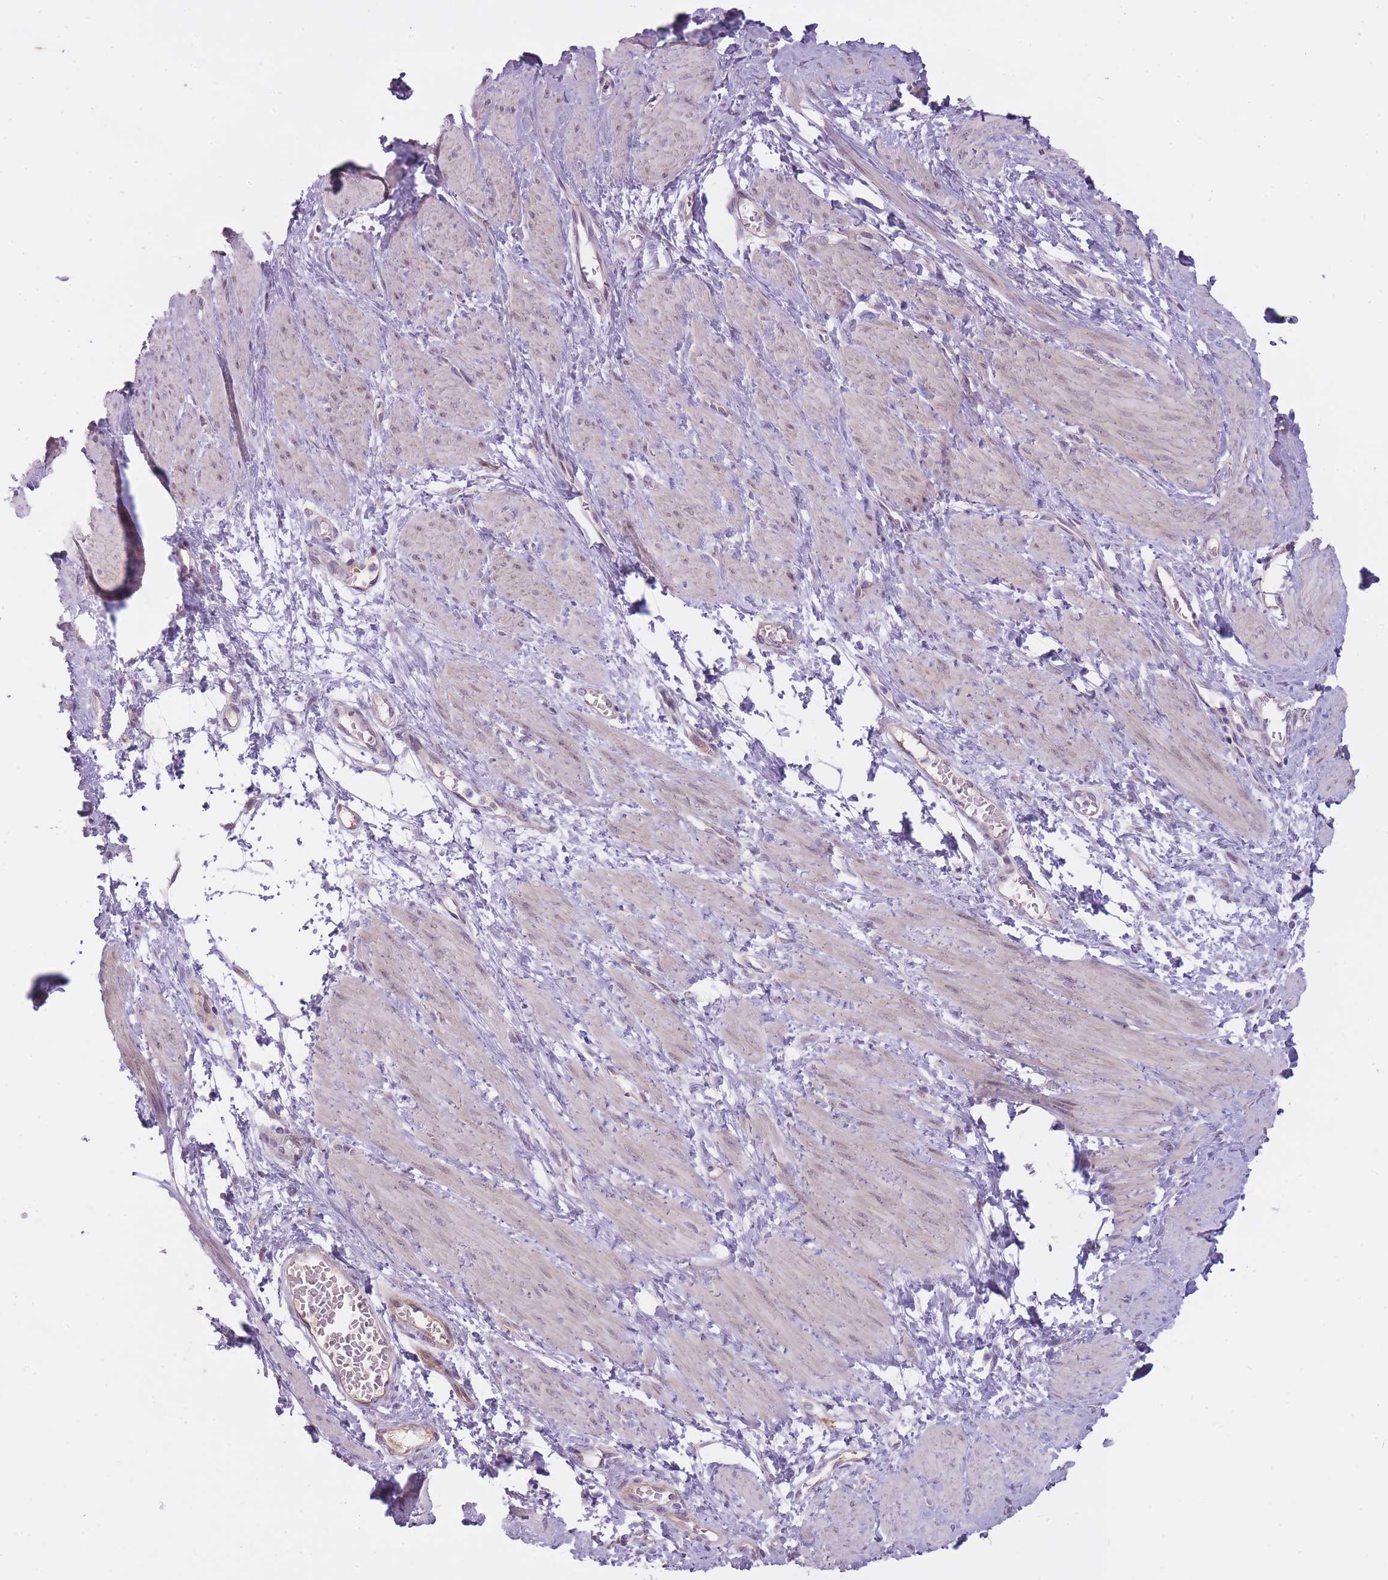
{"staining": {"intensity": "negative", "quantity": "none", "location": "none"}, "tissue": "smooth muscle", "cell_type": "Smooth muscle cells", "image_type": "normal", "snomed": [{"axis": "morphology", "description": "Normal tissue, NOS"}, {"axis": "topography", "description": "Smooth muscle"}, {"axis": "topography", "description": "Uterus"}], "caption": "Normal smooth muscle was stained to show a protein in brown. There is no significant staining in smooth muscle cells. Nuclei are stained in blue.", "gene": "PGRMC2", "patient": {"sex": "female", "age": 39}}